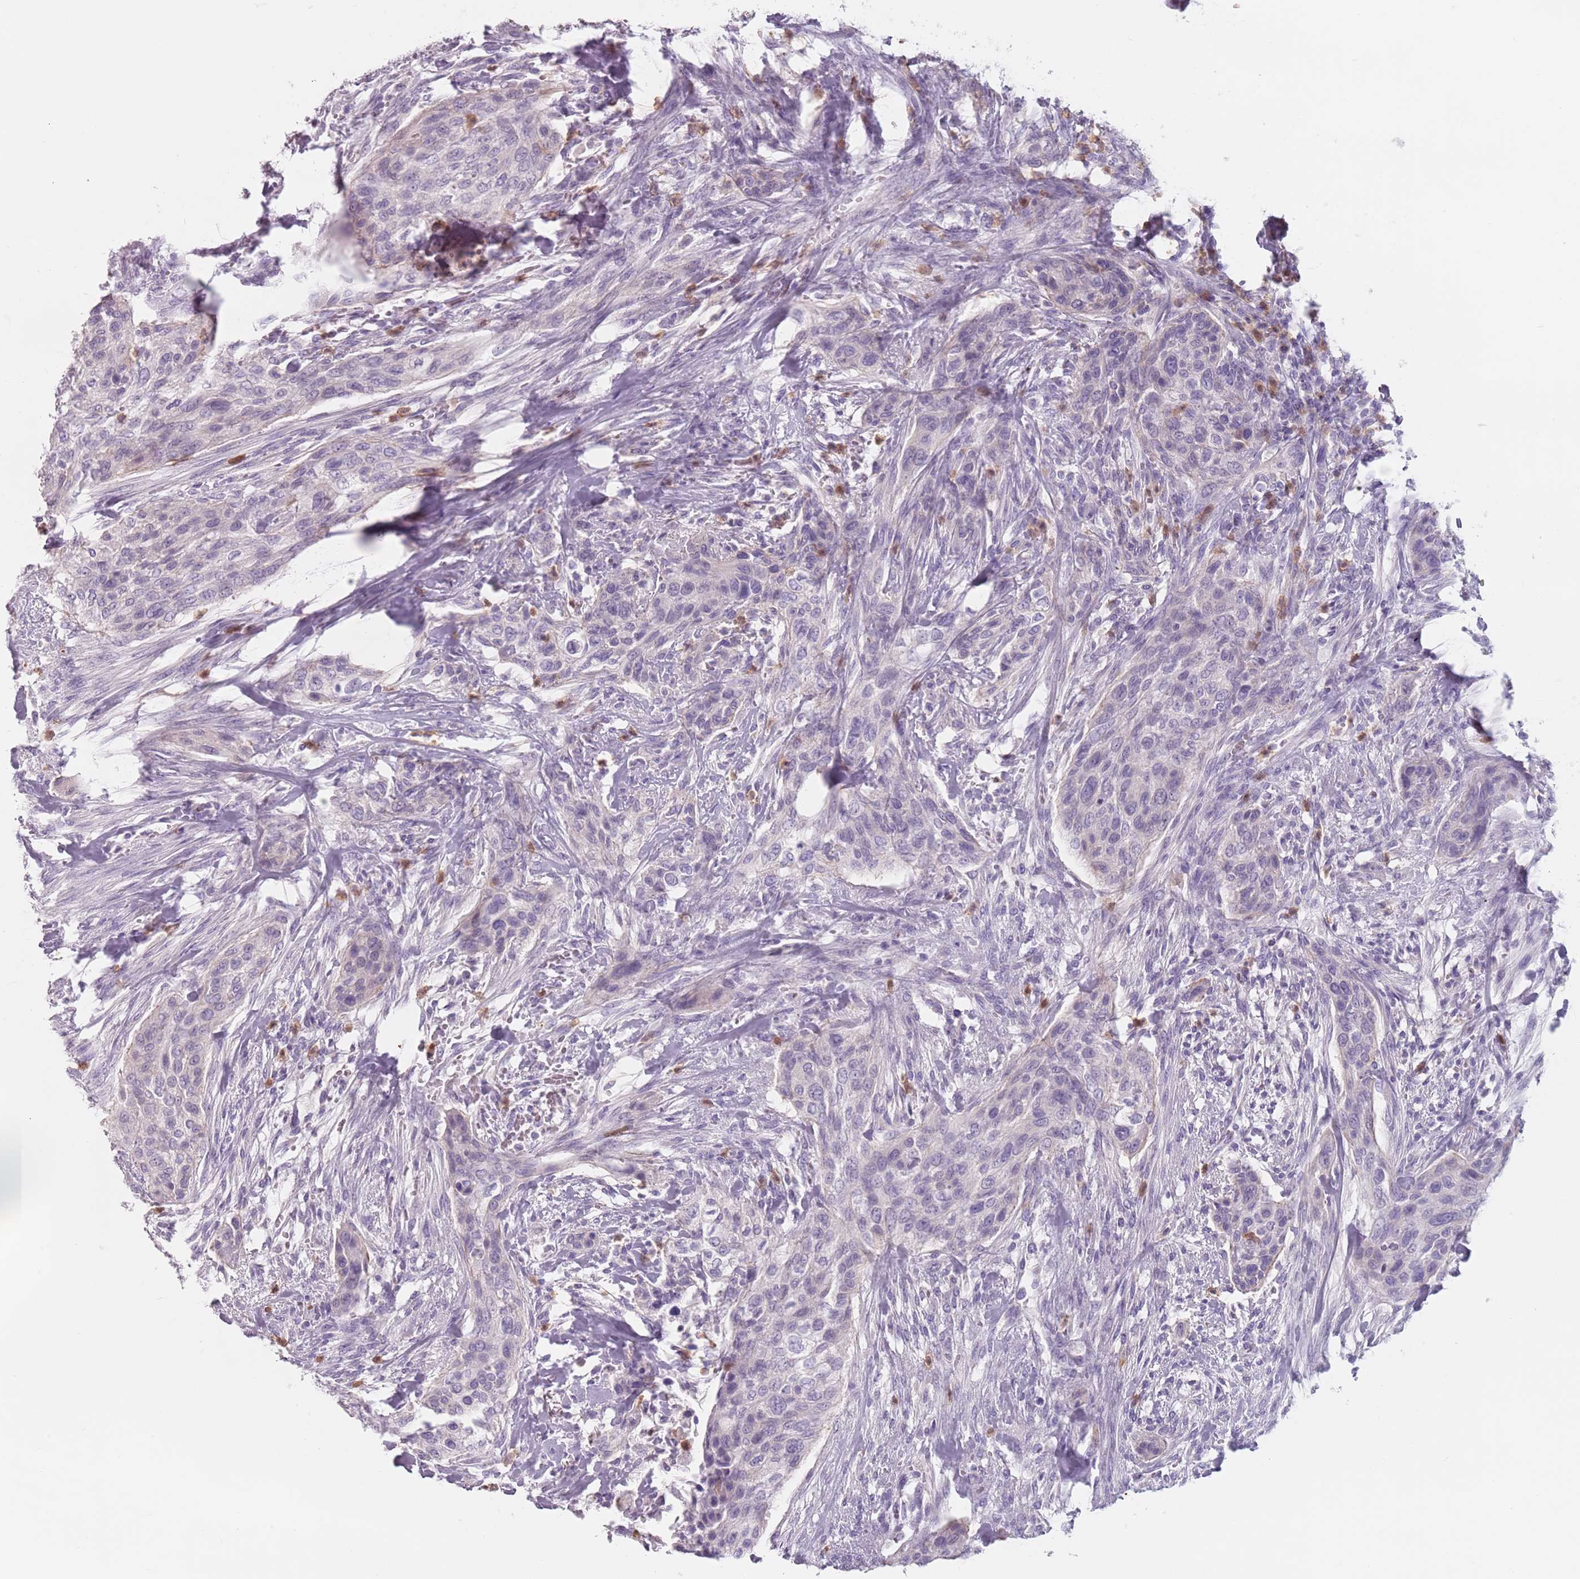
{"staining": {"intensity": "negative", "quantity": "none", "location": "none"}, "tissue": "urothelial cancer", "cell_type": "Tumor cells", "image_type": "cancer", "snomed": [{"axis": "morphology", "description": "Urothelial carcinoma, High grade"}, {"axis": "topography", "description": "Urinary bladder"}], "caption": "High-grade urothelial carcinoma stained for a protein using immunohistochemistry exhibits no positivity tumor cells.", "gene": "ZNF584", "patient": {"sex": "male", "age": 35}}